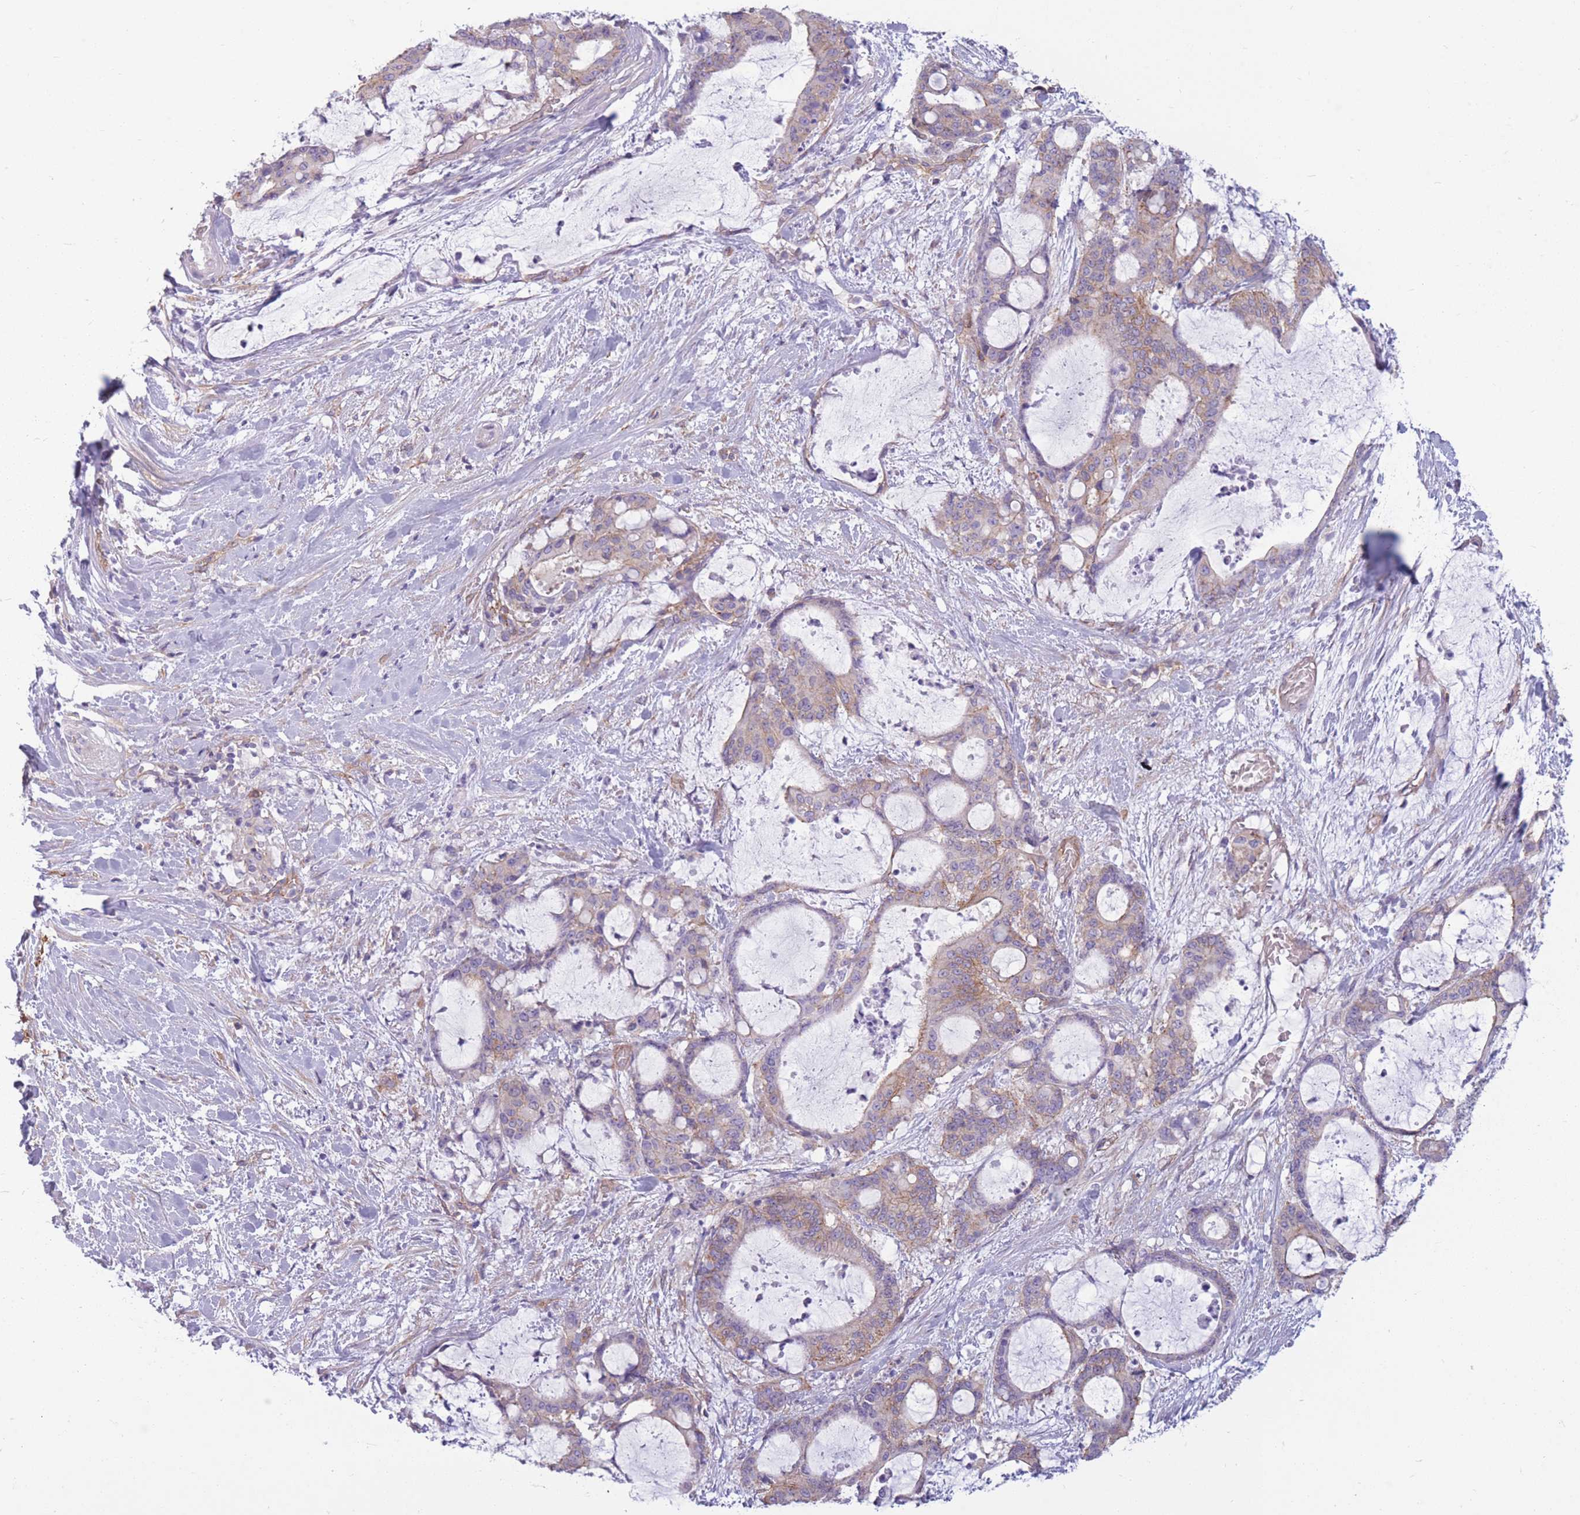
{"staining": {"intensity": "weak", "quantity": "<25%", "location": "cytoplasmic/membranous"}, "tissue": "liver cancer", "cell_type": "Tumor cells", "image_type": "cancer", "snomed": [{"axis": "morphology", "description": "Normal tissue, NOS"}, {"axis": "morphology", "description": "Cholangiocarcinoma"}, {"axis": "topography", "description": "Liver"}, {"axis": "topography", "description": "Peripheral nerve tissue"}], "caption": "IHC of human liver cancer (cholangiocarcinoma) shows no staining in tumor cells. (DAB (3,3'-diaminobenzidine) immunohistochemistry (IHC), high magnification).", "gene": "ADD1", "patient": {"sex": "female", "age": 73}}